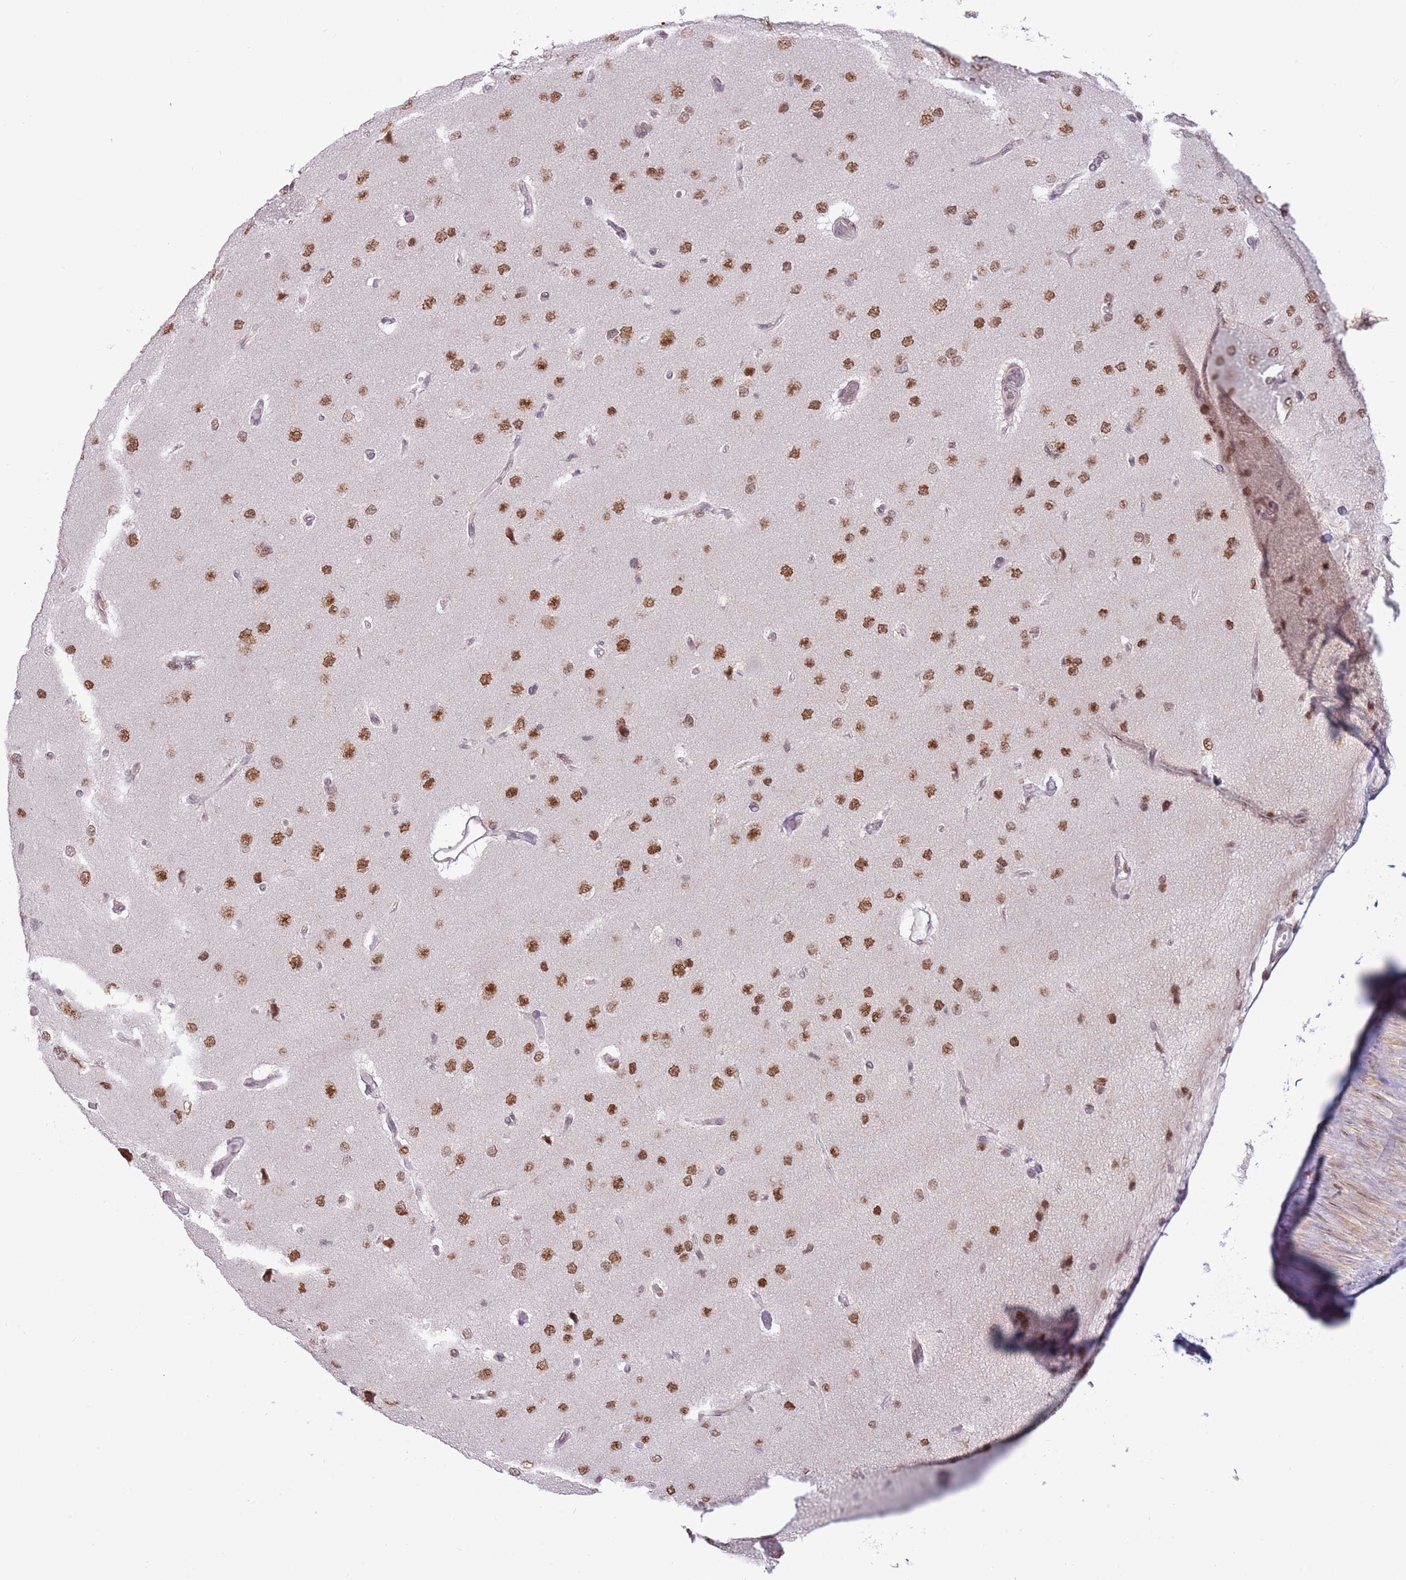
{"staining": {"intensity": "moderate", "quantity": ">75%", "location": "nuclear"}, "tissue": "glioma", "cell_type": "Tumor cells", "image_type": "cancer", "snomed": [{"axis": "morphology", "description": "Glioma, malignant, High grade"}, {"axis": "topography", "description": "Brain"}], "caption": "Immunohistochemistry (IHC) (DAB (3,3'-diaminobenzidine)) staining of human malignant glioma (high-grade) exhibits moderate nuclear protein staining in about >75% of tumor cells.", "gene": "BARD1", "patient": {"sex": "male", "age": 77}}